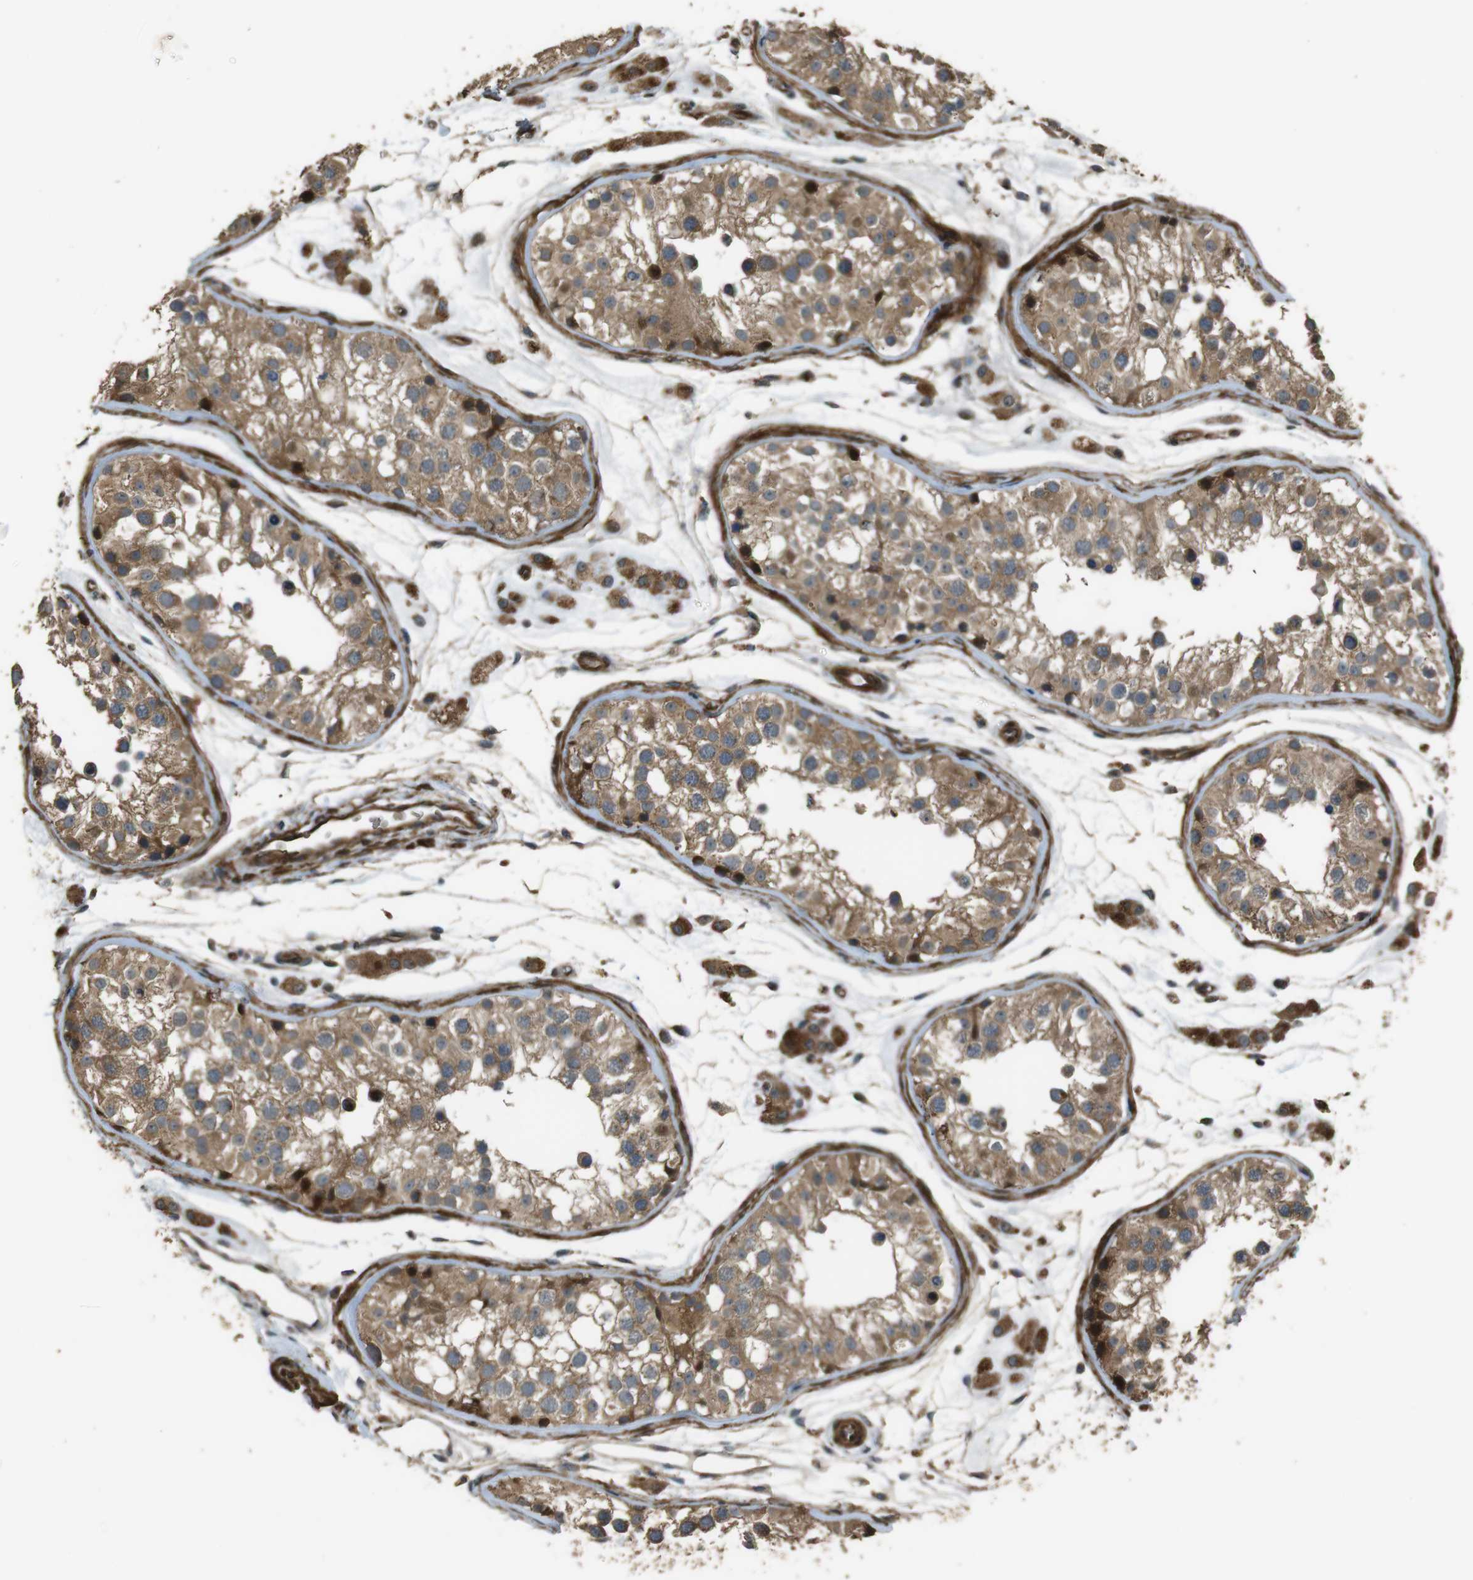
{"staining": {"intensity": "moderate", "quantity": ">75%", "location": "cytoplasmic/membranous"}, "tissue": "testis", "cell_type": "Cells in seminiferous ducts", "image_type": "normal", "snomed": [{"axis": "morphology", "description": "Normal tissue, NOS"}, {"axis": "morphology", "description": "Adenocarcinoma, metastatic, NOS"}, {"axis": "topography", "description": "Testis"}], "caption": "Immunohistochemical staining of benign human testis shows medium levels of moderate cytoplasmic/membranous positivity in approximately >75% of cells in seminiferous ducts. (DAB = brown stain, brightfield microscopy at high magnification).", "gene": "MSRB3", "patient": {"sex": "male", "age": 26}}